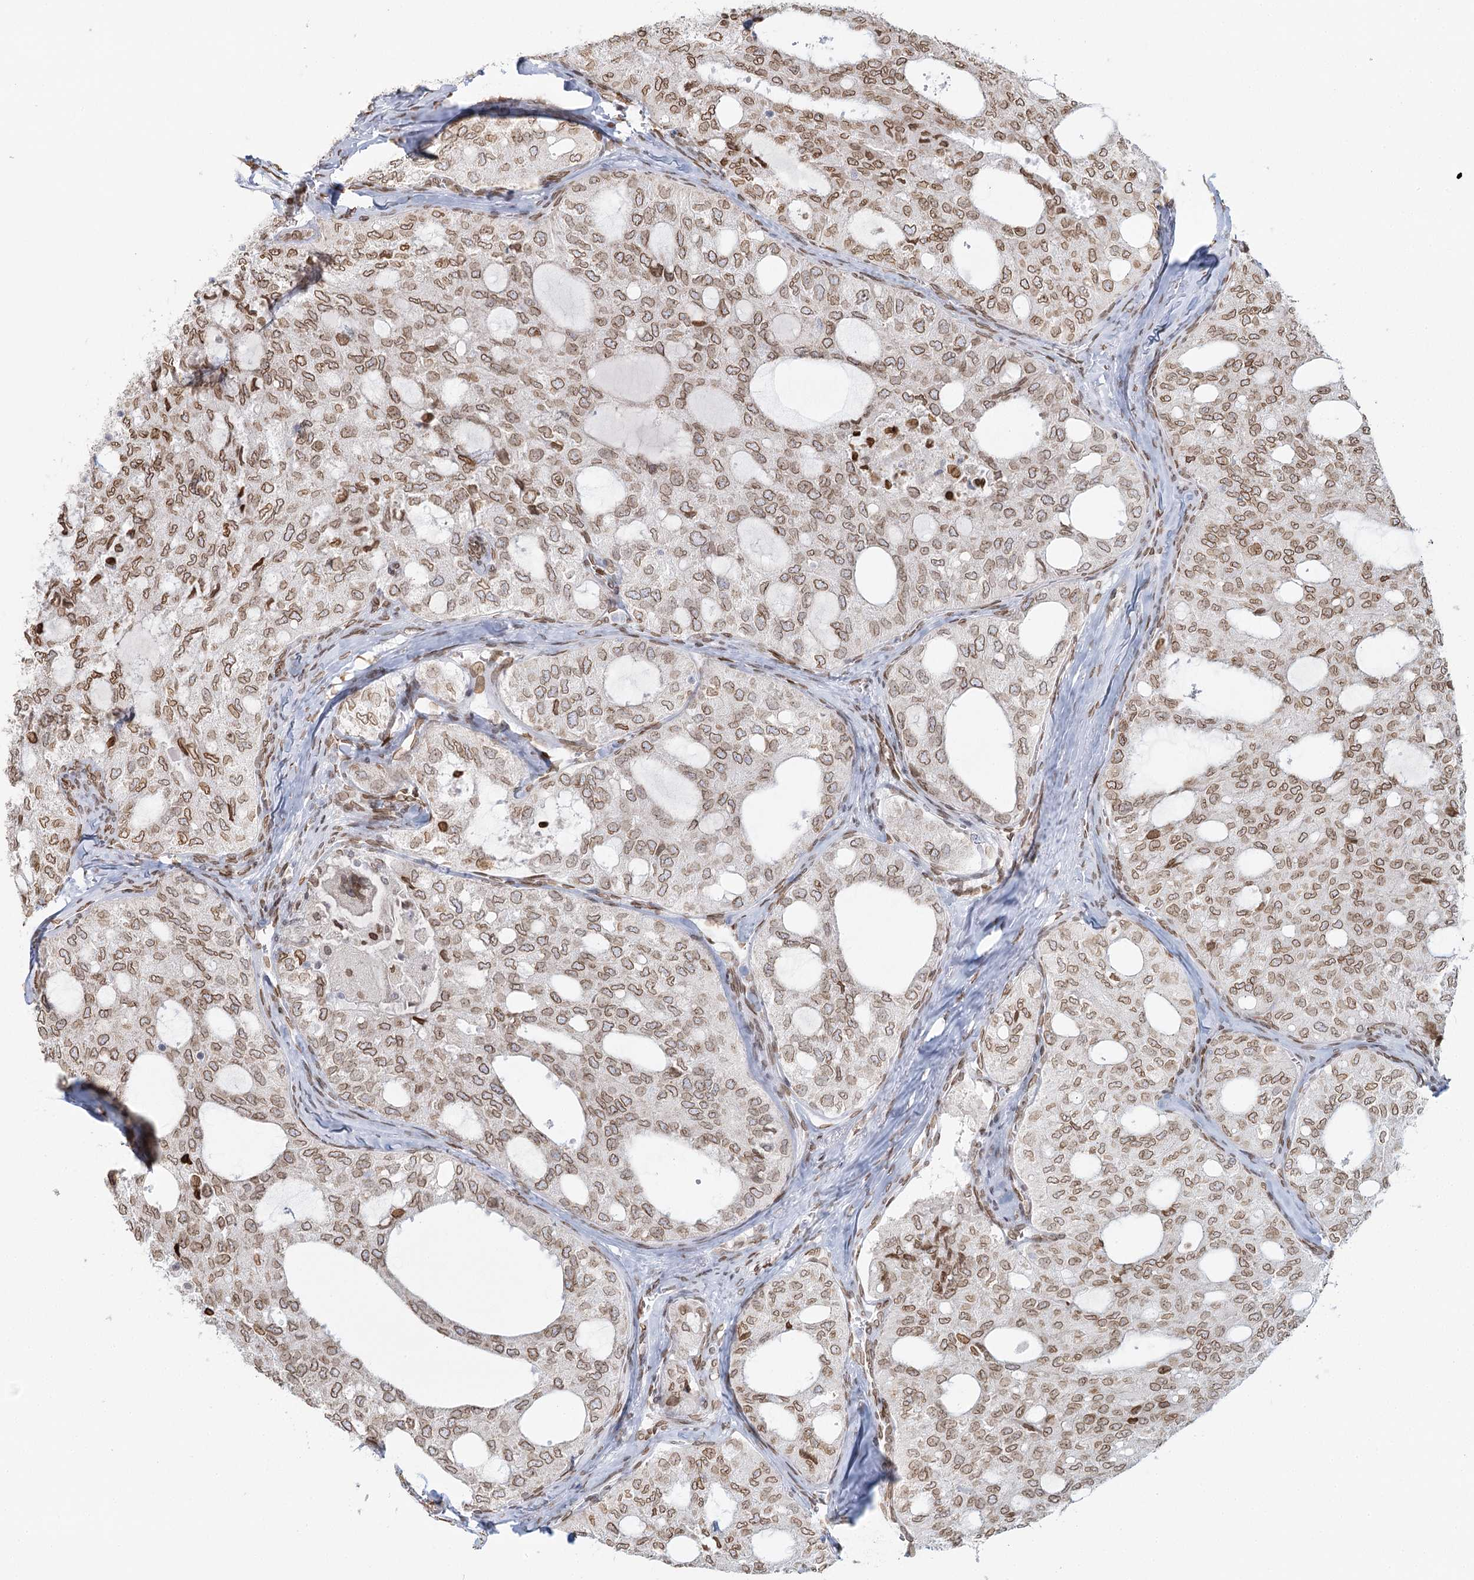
{"staining": {"intensity": "moderate", "quantity": ">75%", "location": "cytoplasmic/membranous,nuclear"}, "tissue": "thyroid cancer", "cell_type": "Tumor cells", "image_type": "cancer", "snomed": [{"axis": "morphology", "description": "Follicular adenoma carcinoma, NOS"}, {"axis": "topography", "description": "Thyroid gland"}], "caption": "IHC histopathology image of neoplastic tissue: human follicular adenoma carcinoma (thyroid) stained using immunohistochemistry (IHC) demonstrates medium levels of moderate protein expression localized specifically in the cytoplasmic/membranous and nuclear of tumor cells, appearing as a cytoplasmic/membranous and nuclear brown color.", "gene": "VWA5A", "patient": {"sex": "male", "age": 75}}